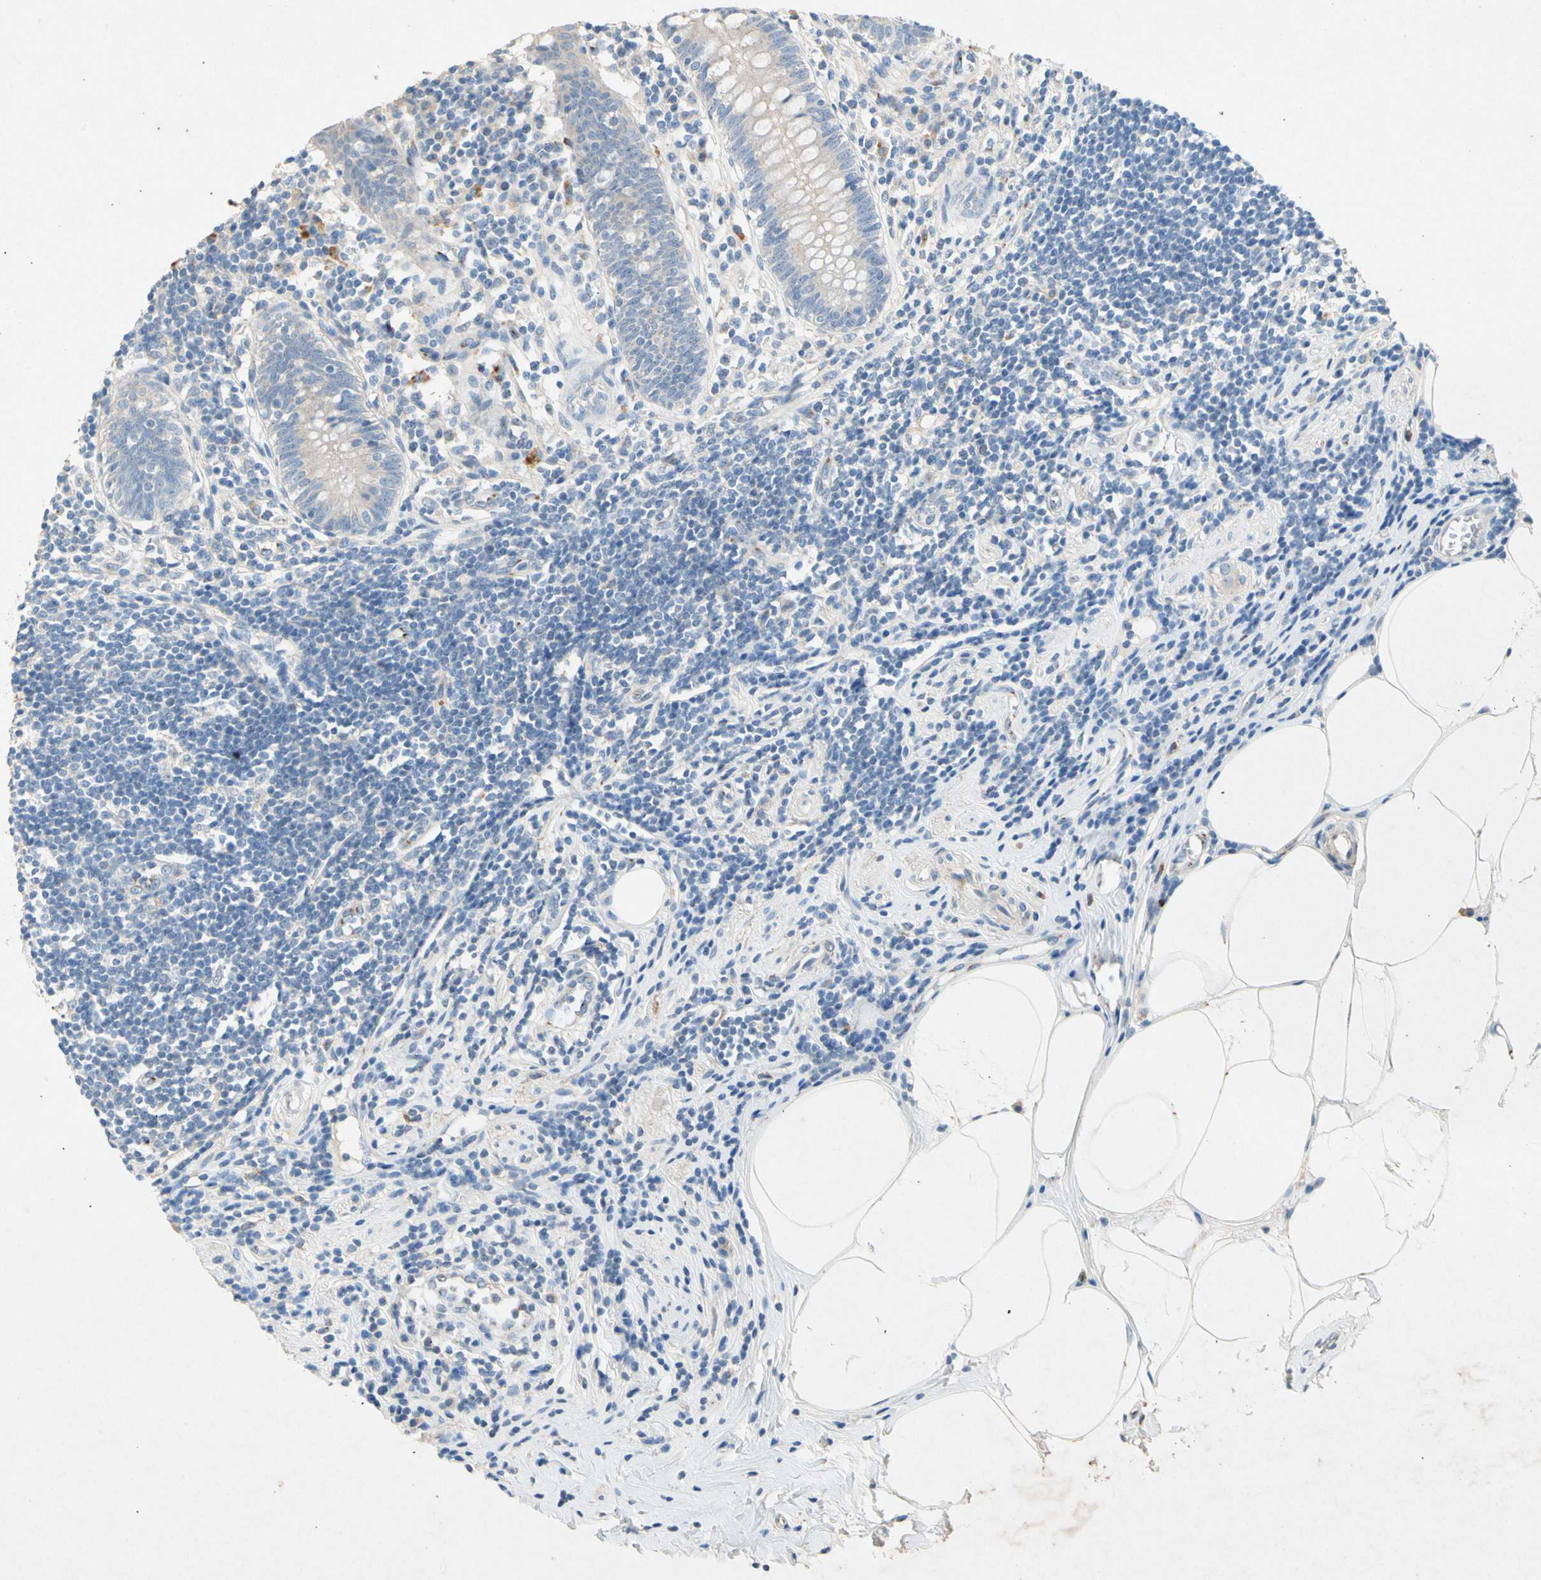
{"staining": {"intensity": "weak", "quantity": "25%-75%", "location": "cytoplasmic/membranous"}, "tissue": "appendix", "cell_type": "Glandular cells", "image_type": "normal", "snomed": [{"axis": "morphology", "description": "Normal tissue, NOS"}, {"axis": "topography", "description": "Appendix"}], "caption": "A low amount of weak cytoplasmic/membranous staining is appreciated in approximately 25%-75% of glandular cells in benign appendix. (DAB (3,3'-diaminobenzidine) IHC, brown staining for protein, blue staining for nuclei).", "gene": "GASK1B", "patient": {"sex": "female", "age": 50}}